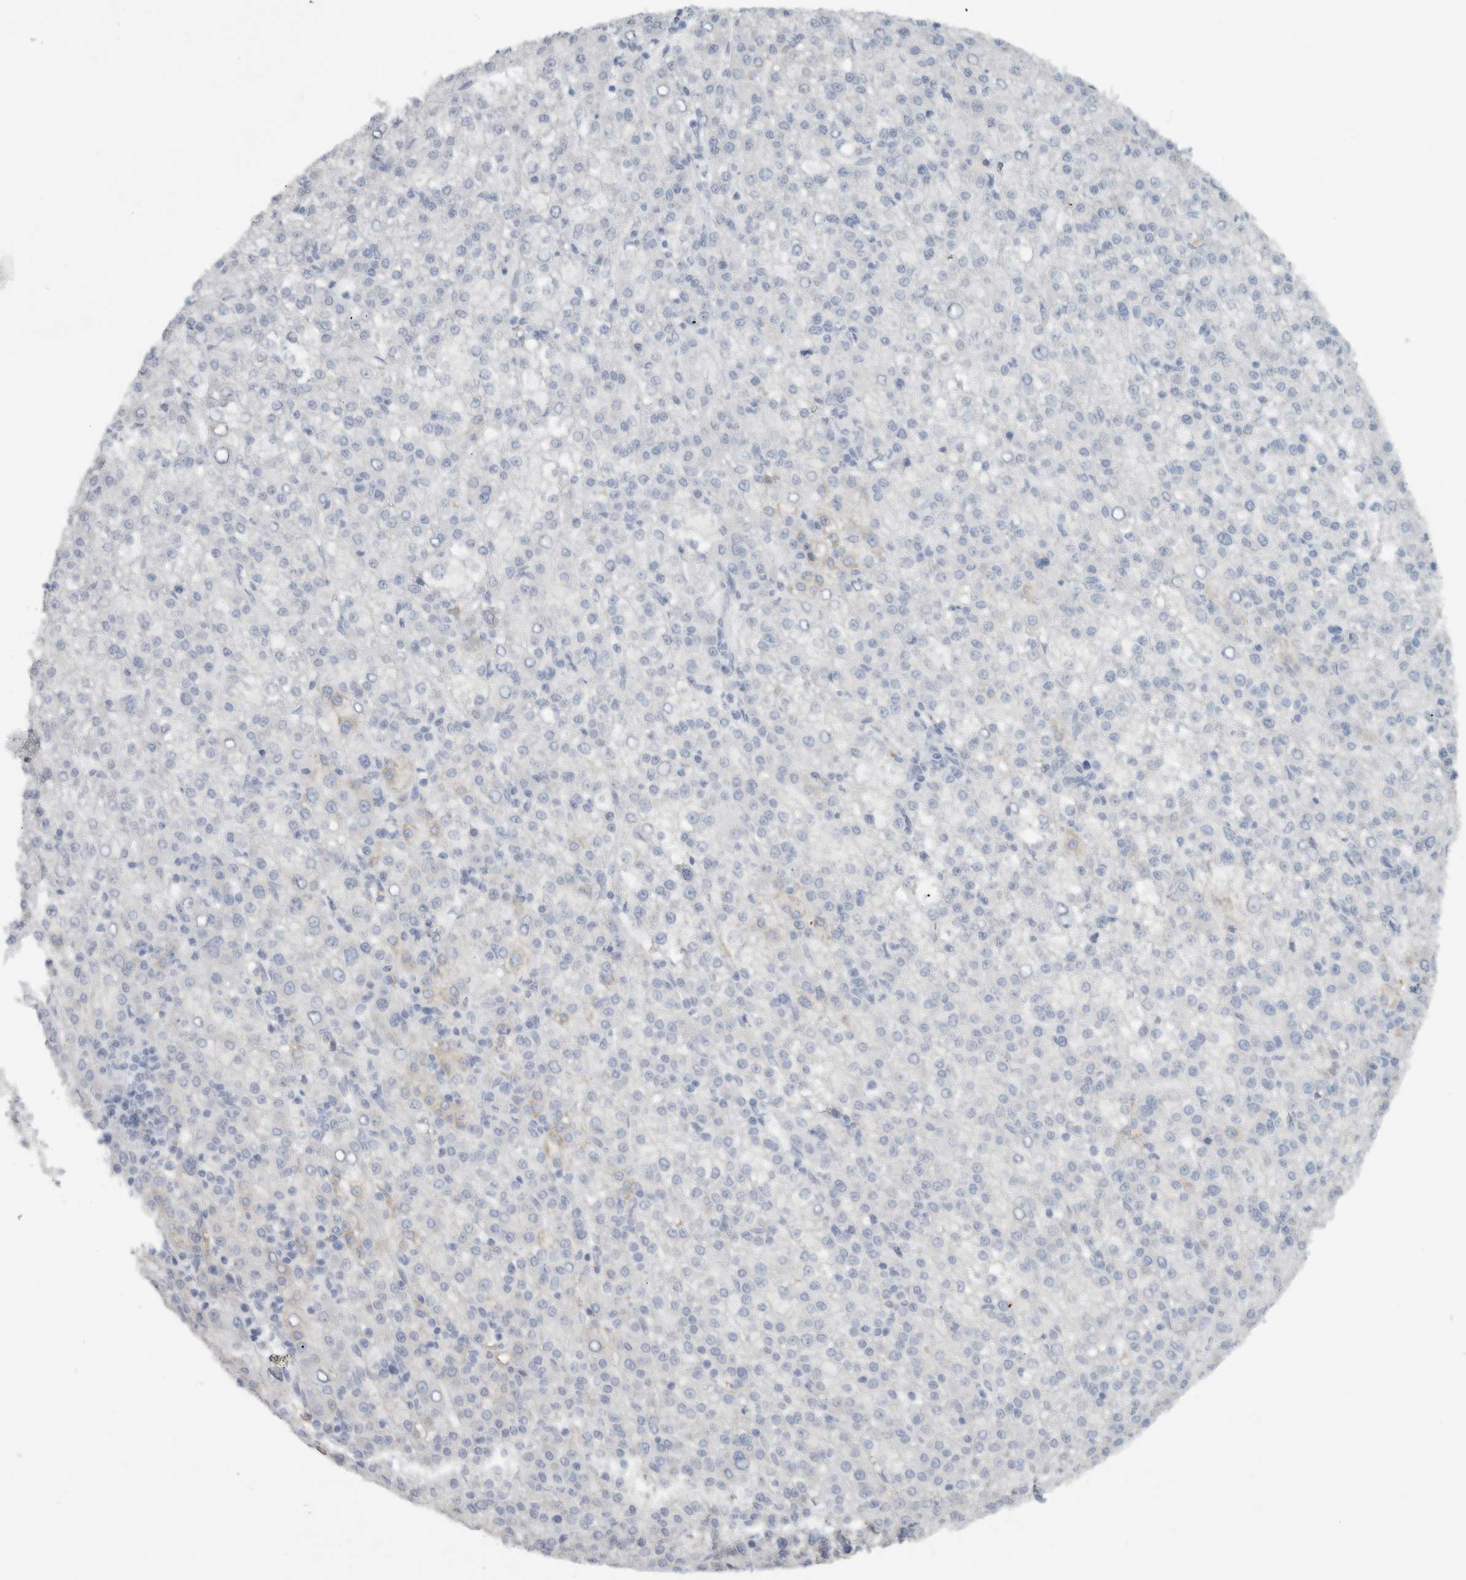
{"staining": {"intensity": "negative", "quantity": "none", "location": "none"}, "tissue": "liver cancer", "cell_type": "Tumor cells", "image_type": "cancer", "snomed": [{"axis": "morphology", "description": "Carcinoma, Hepatocellular, NOS"}, {"axis": "topography", "description": "Liver"}], "caption": "The image shows no staining of tumor cells in liver hepatocellular carcinoma.", "gene": "FMR1NB", "patient": {"sex": "female", "age": 58}}